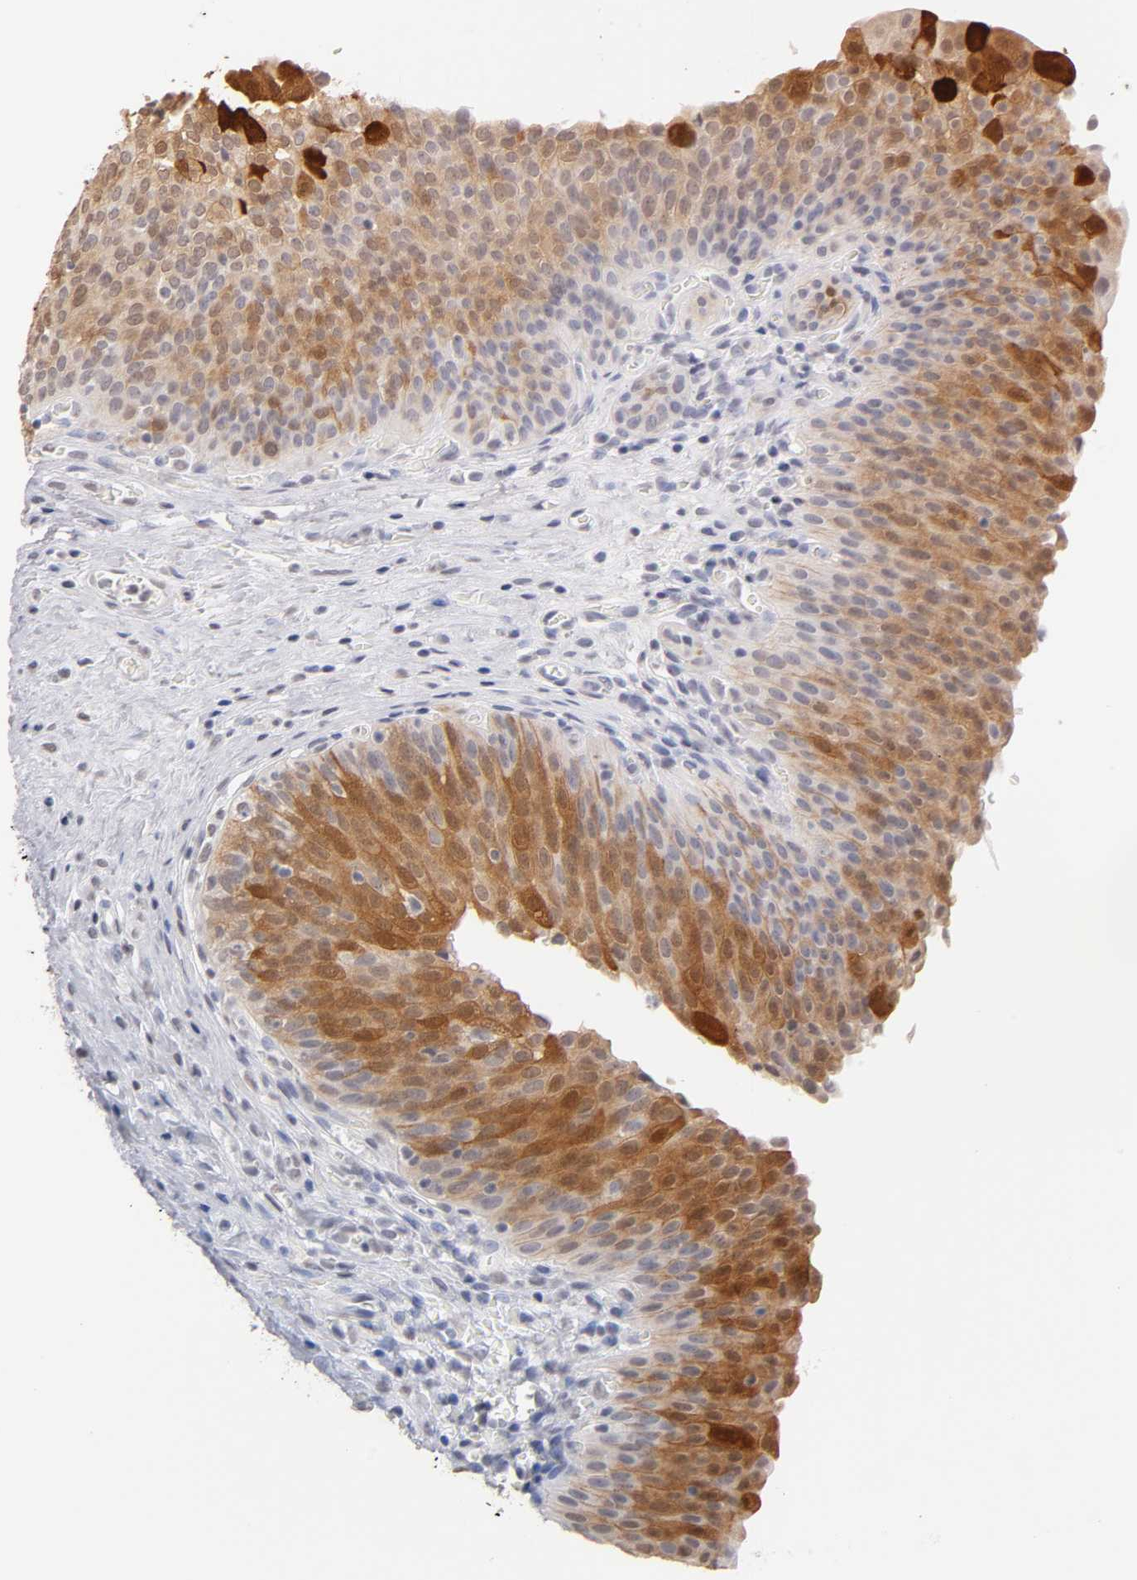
{"staining": {"intensity": "moderate", "quantity": ">75%", "location": "cytoplasmic/membranous,nuclear"}, "tissue": "urinary bladder", "cell_type": "Urothelial cells", "image_type": "normal", "snomed": [{"axis": "morphology", "description": "Normal tissue, NOS"}, {"axis": "morphology", "description": "Dysplasia, NOS"}, {"axis": "topography", "description": "Urinary bladder"}], "caption": "IHC photomicrograph of benign urinary bladder: urinary bladder stained using immunohistochemistry (IHC) demonstrates medium levels of moderate protein expression localized specifically in the cytoplasmic/membranous,nuclear of urothelial cells, appearing as a cytoplasmic/membranous,nuclear brown color.", "gene": "CRABP2", "patient": {"sex": "male", "age": 35}}